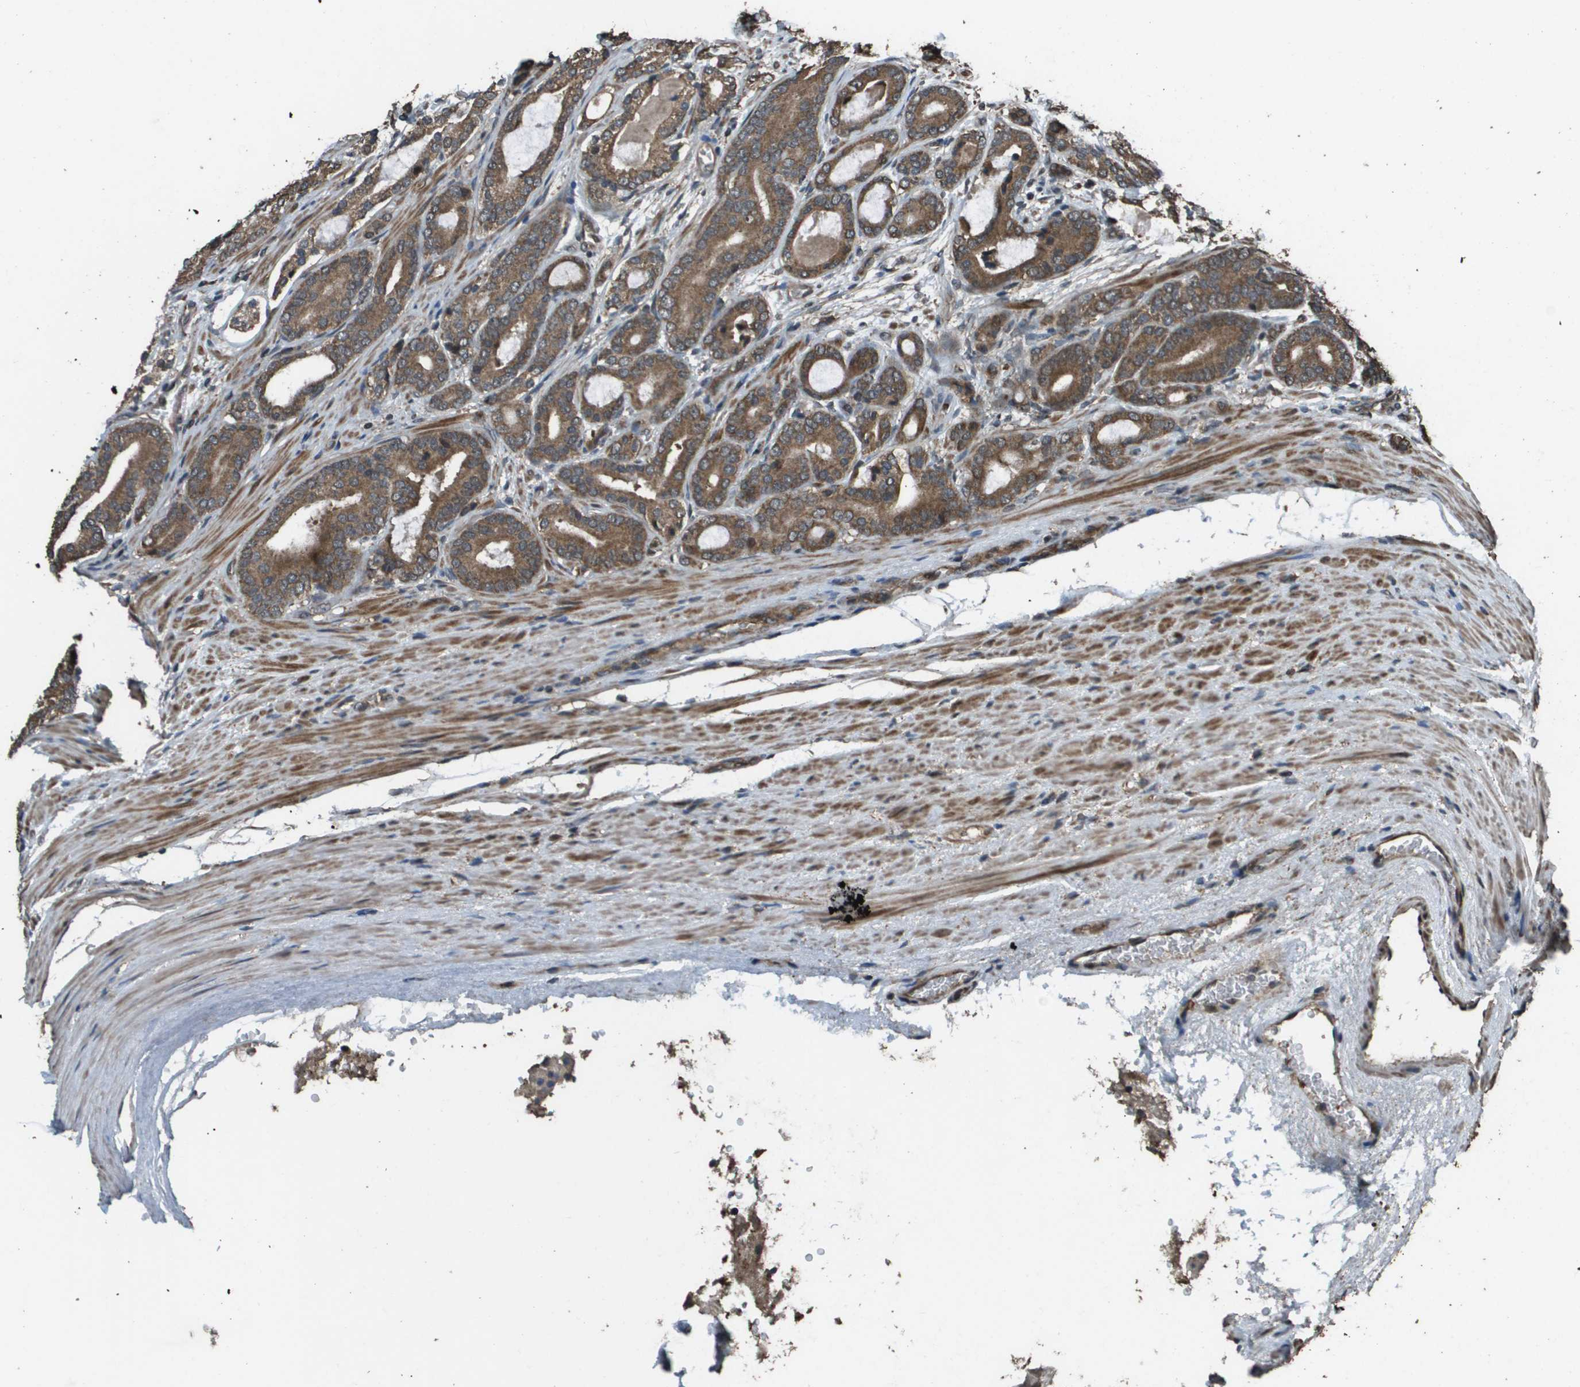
{"staining": {"intensity": "moderate", "quantity": ">75%", "location": "cytoplasmic/membranous"}, "tissue": "prostate cancer", "cell_type": "Tumor cells", "image_type": "cancer", "snomed": [{"axis": "morphology", "description": "Adenocarcinoma, High grade"}, {"axis": "topography", "description": "Prostate"}], "caption": "Prostate cancer (adenocarcinoma (high-grade)) stained with a protein marker exhibits moderate staining in tumor cells.", "gene": "FIG4", "patient": {"sex": "male", "age": 60}}